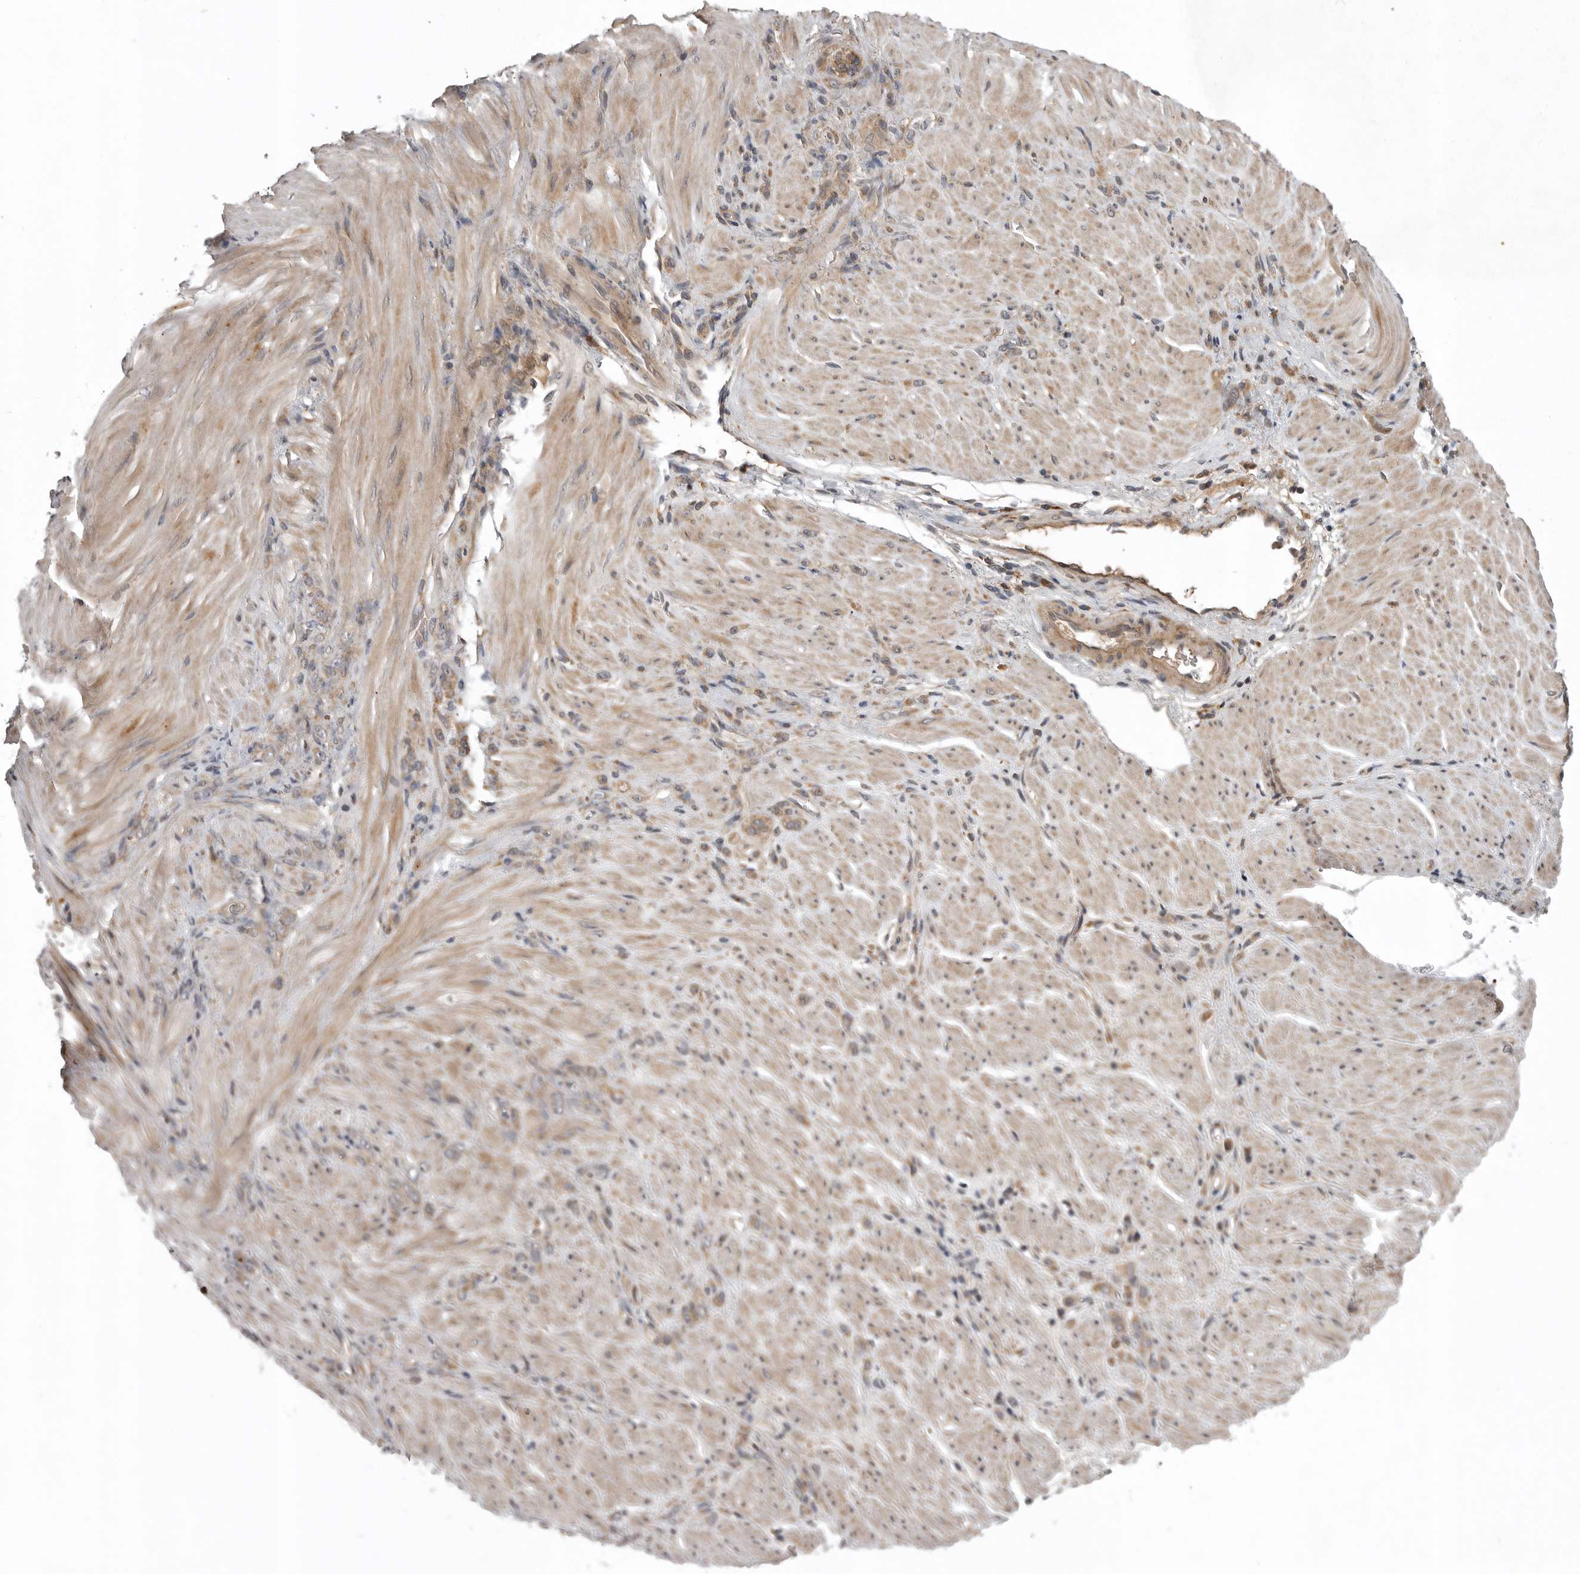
{"staining": {"intensity": "moderate", "quantity": "25%-75%", "location": "cytoplasmic/membranous"}, "tissue": "stomach cancer", "cell_type": "Tumor cells", "image_type": "cancer", "snomed": [{"axis": "morphology", "description": "Normal tissue, NOS"}, {"axis": "morphology", "description": "Adenocarcinoma, NOS"}, {"axis": "topography", "description": "Stomach"}], "caption": "Immunohistochemistry micrograph of human adenocarcinoma (stomach) stained for a protein (brown), which displays medium levels of moderate cytoplasmic/membranous staining in about 25%-75% of tumor cells.", "gene": "GPR31", "patient": {"sex": "male", "age": 82}}